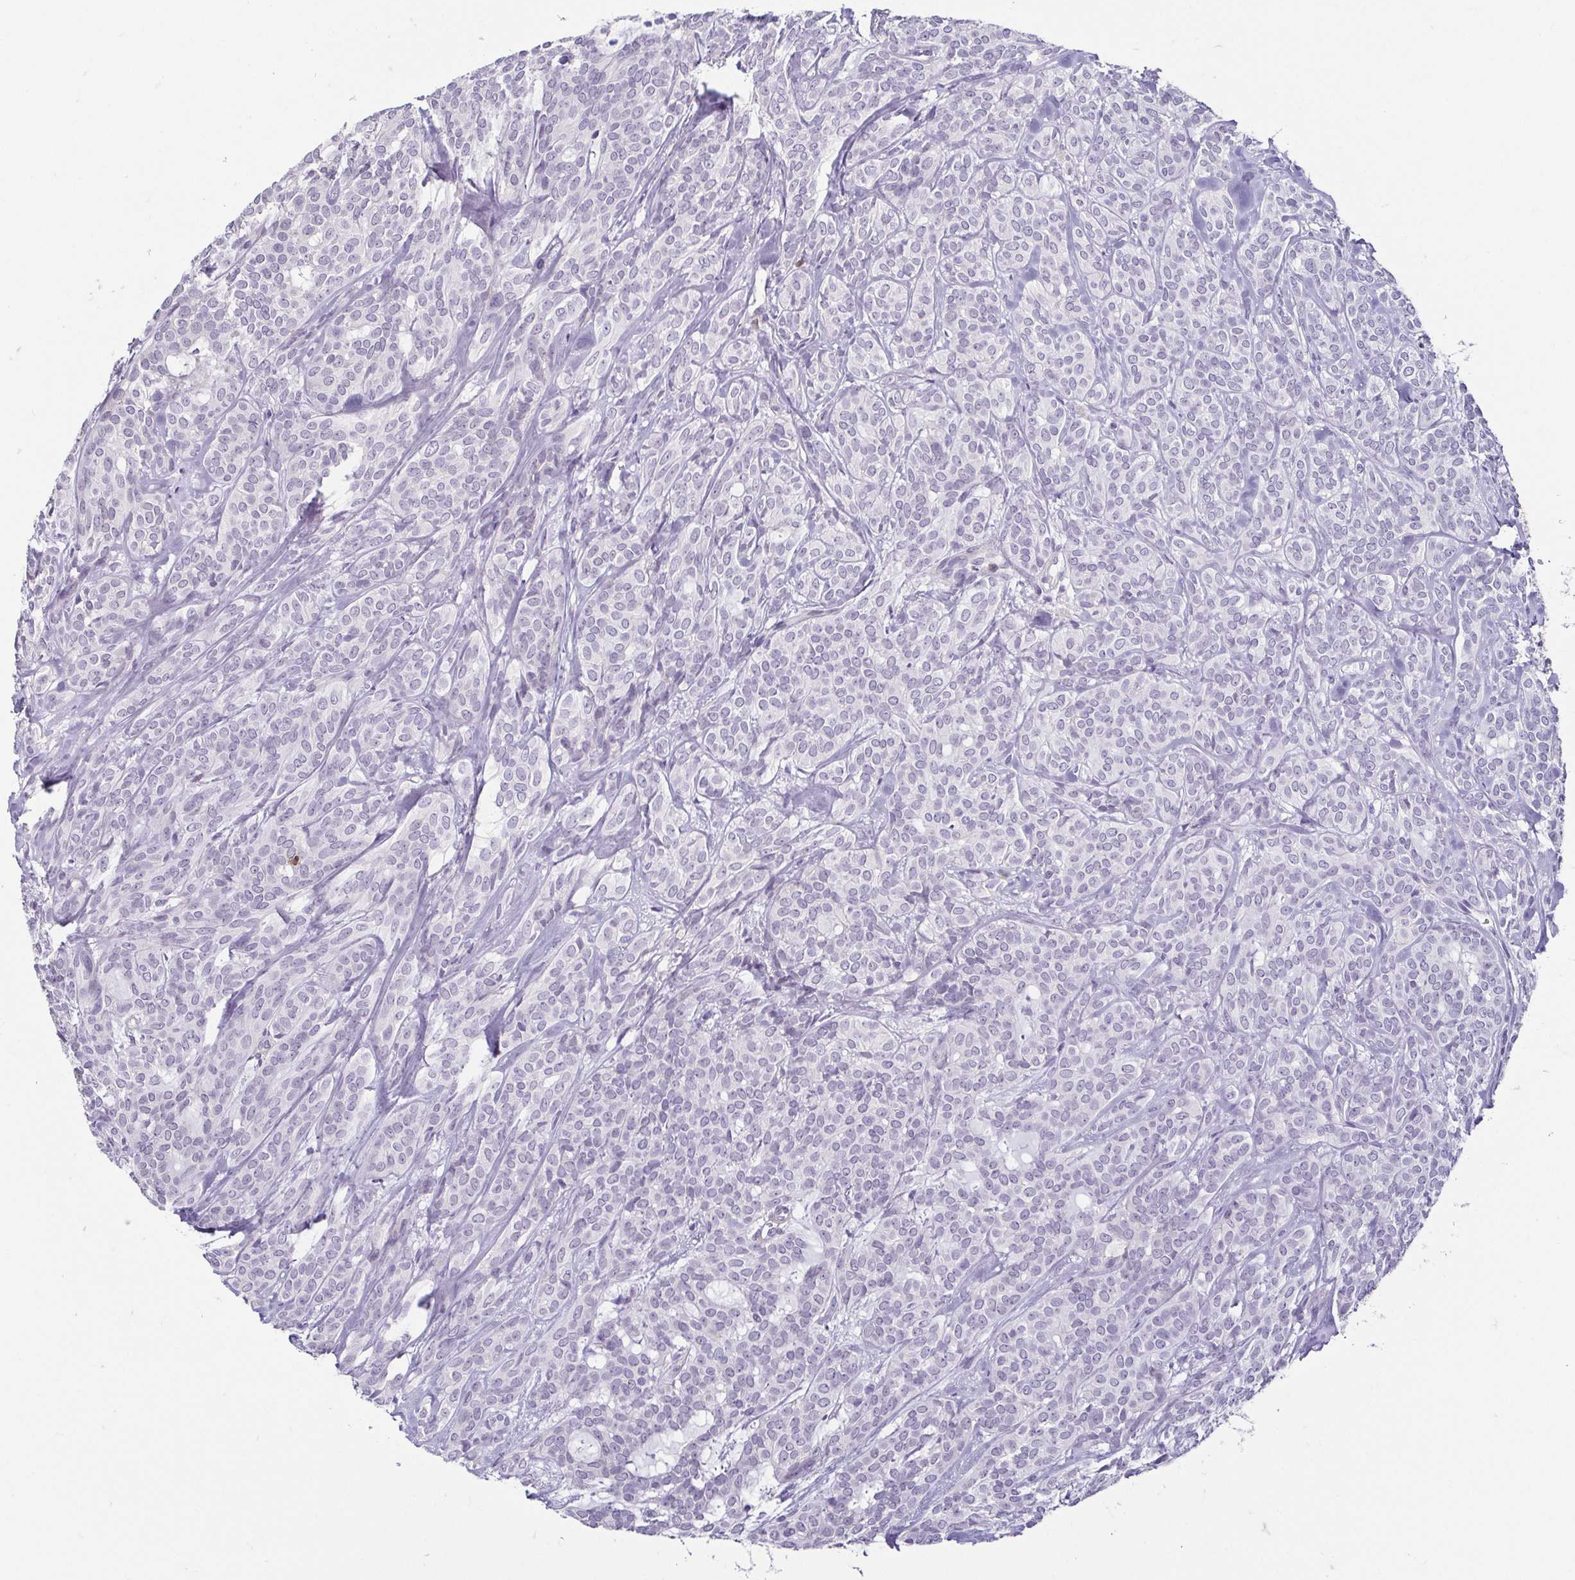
{"staining": {"intensity": "negative", "quantity": "none", "location": "none"}, "tissue": "head and neck cancer", "cell_type": "Tumor cells", "image_type": "cancer", "snomed": [{"axis": "morphology", "description": "Adenocarcinoma, NOS"}, {"axis": "topography", "description": "Head-Neck"}], "caption": "Immunohistochemistry (IHC) image of human head and neck adenocarcinoma stained for a protein (brown), which exhibits no expression in tumor cells. (Brightfield microscopy of DAB immunohistochemistry (IHC) at high magnification).", "gene": "HOPX", "patient": {"sex": "female", "age": 57}}